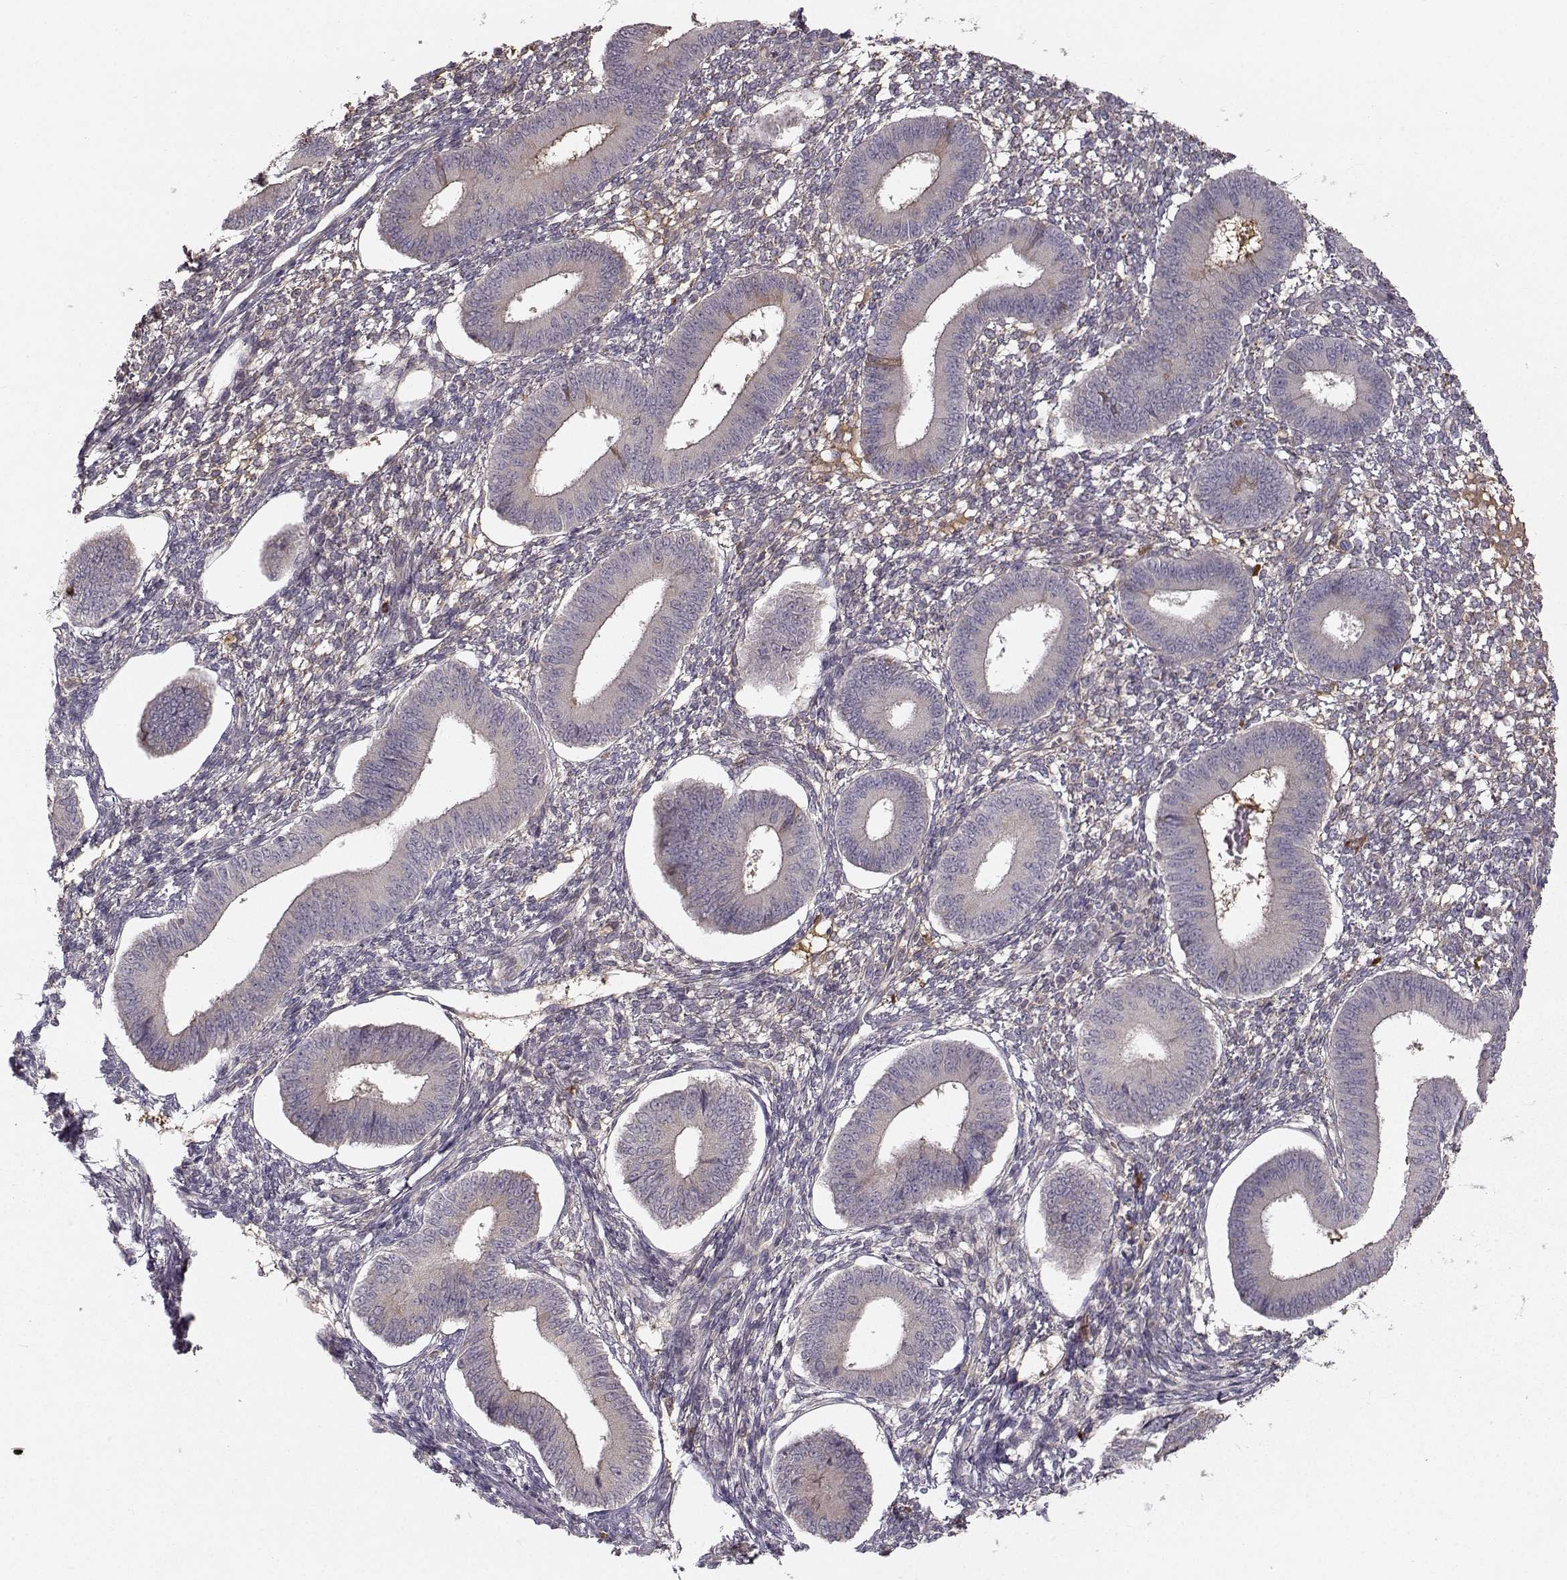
{"staining": {"intensity": "moderate", "quantity": "25%-75%", "location": "cytoplasmic/membranous"}, "tissue": "endometrium", "cell_type": "Cells in endometrial stroma", "image_type": "normal", "snomed": [{"axis": "morphology", "description": "Normal tissue, NOS"}, {"axis": "topography", "description": "Endometrium"}], "caption": "Moderate cytoplasmic/membranous staining is seen in about 25%-75% of cells in endometrial stroma in normal endometrium.", "gene": "WNT6", "patient": {"sex": "female", "age": 42}}